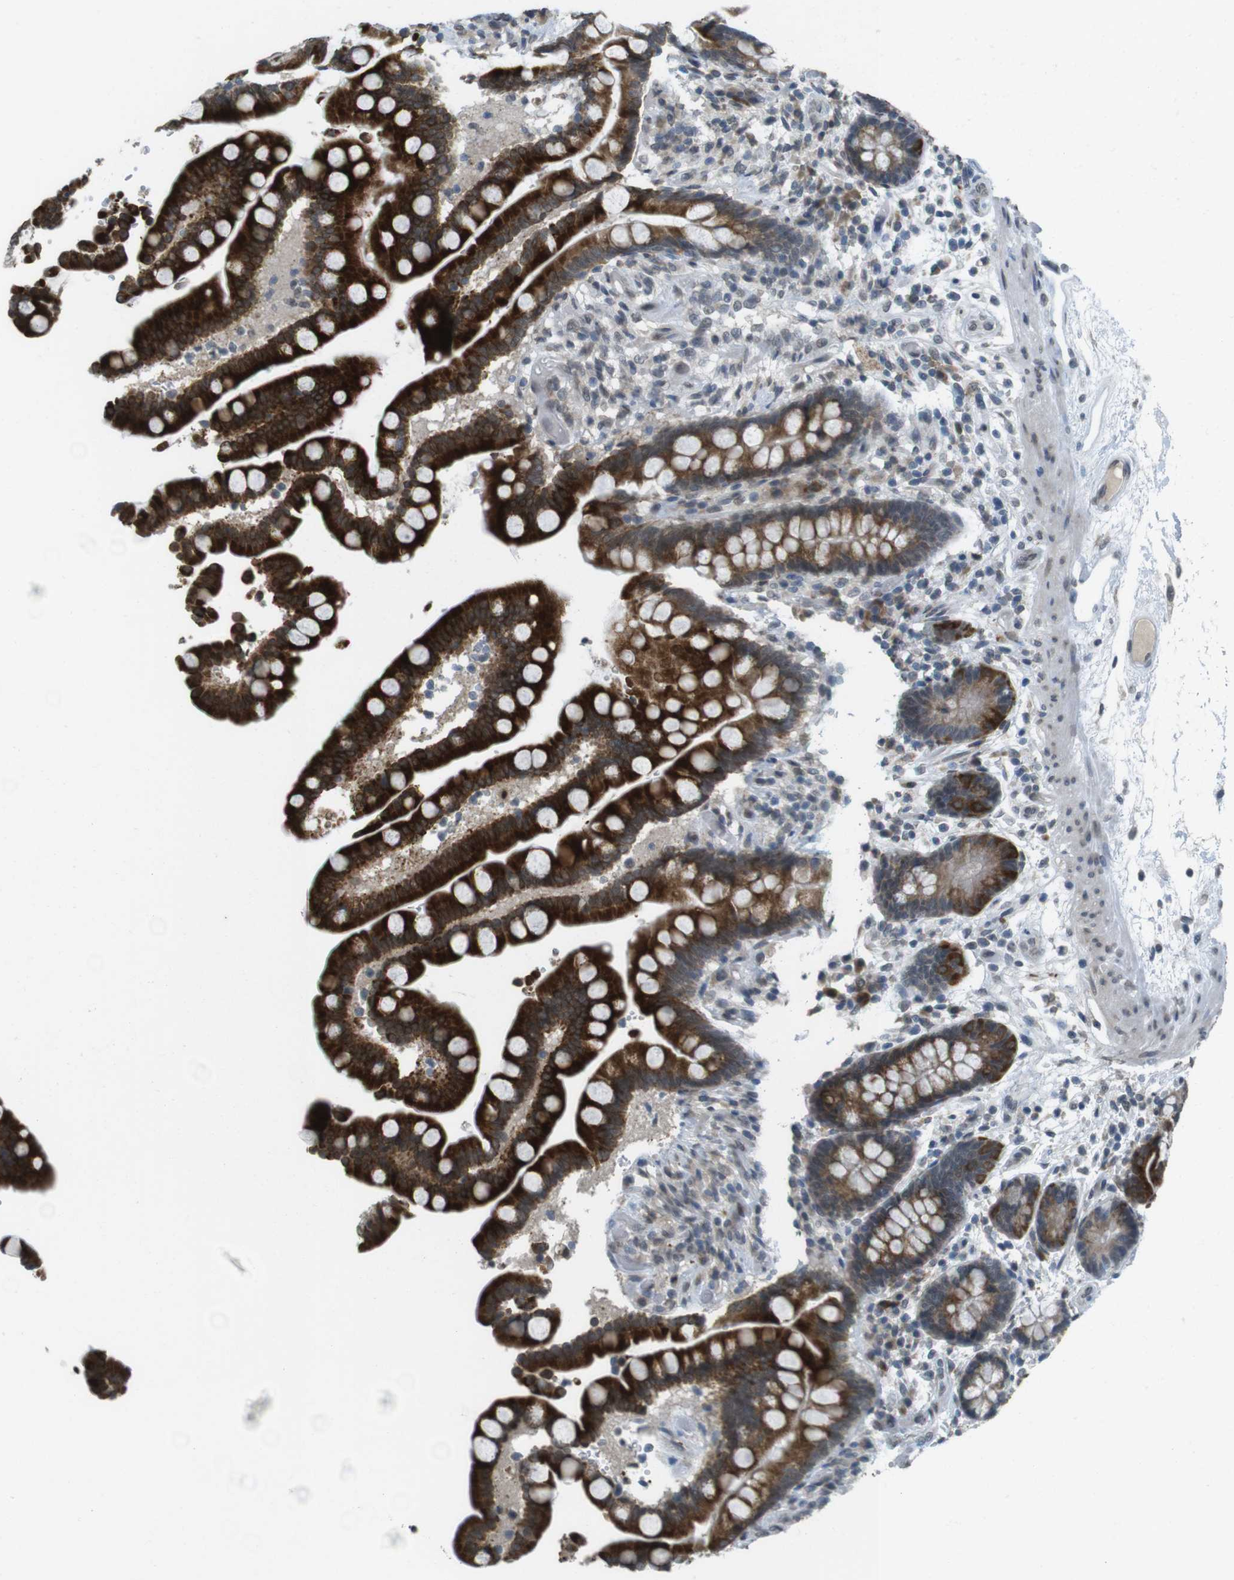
{"staining": {"intensity": "negative", "quantity": "none", "location": "none"}, "tissue": "colon", "cell_type": "Endothelial cells", "image_type": "normal", "snomed": [{"axis": "morphology", "description": "Normal tissue, NOS"}, {"axis": "topography", "description": "Colon"}], "caption": "This is an immunohistochemistry micrograph of benign colon. There is no expression in endothelial cells.", "gene": "FZD10", "patient": {"sex": "male", "age": 73}}